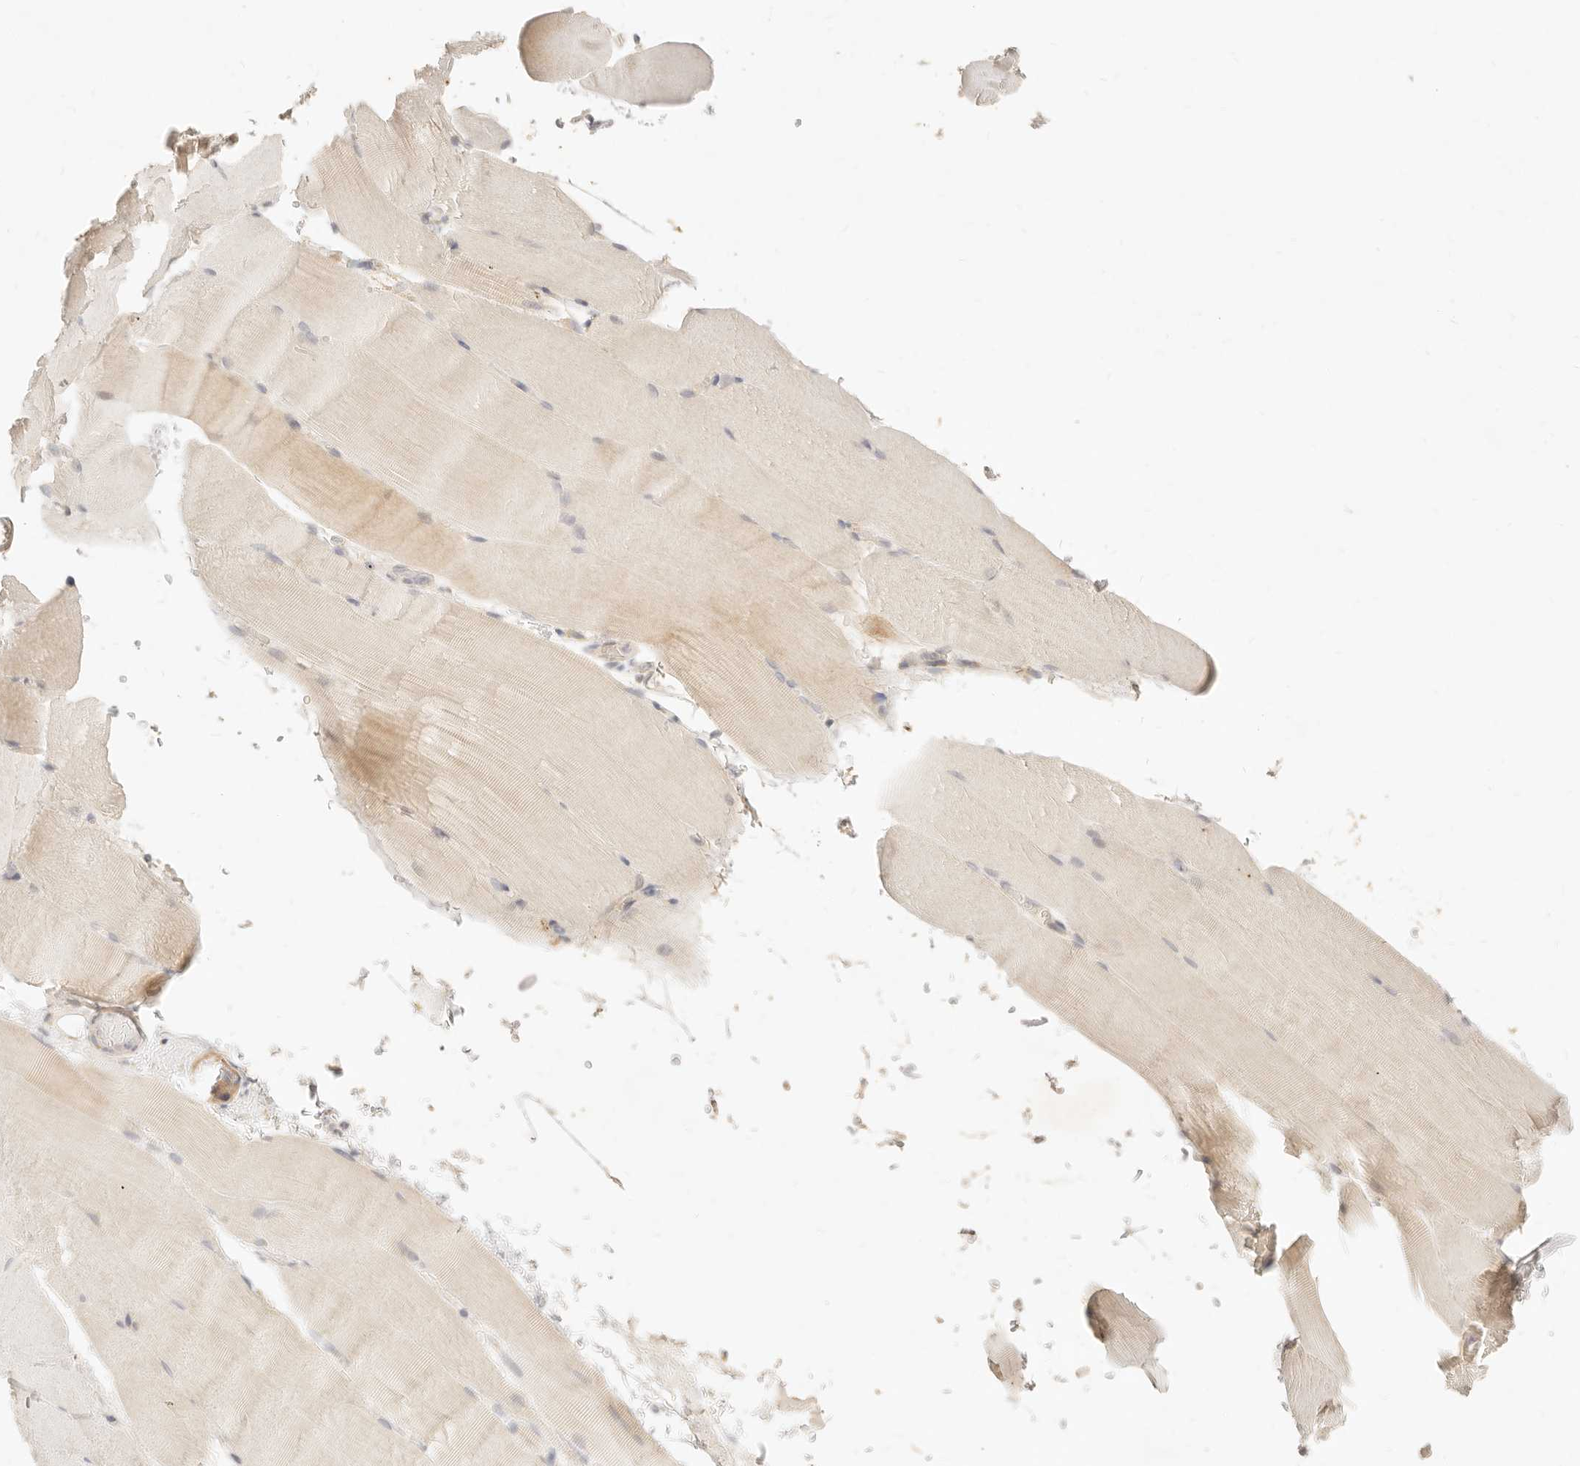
{"staining": {"intensity": "negative", "quantity": "none", "location": "none"}, "tissue": "skeletal muscle", "cell_type": "Myocytes", "image_type": "normal", "snomed": [{"axis": "morphology", "description": "Normal tissue, NOS"}, {"axis": "topography", "description": "Skeletal muscle"}, {"axis": "topography", "description": "Parathyroid gland"}], "caption": "Immunohistochemistry of benign human skeletal muscle reveals no positivity in myocytes.", "gene": "RUBCNL", "patient": {"sex": "female", "age": 37}}